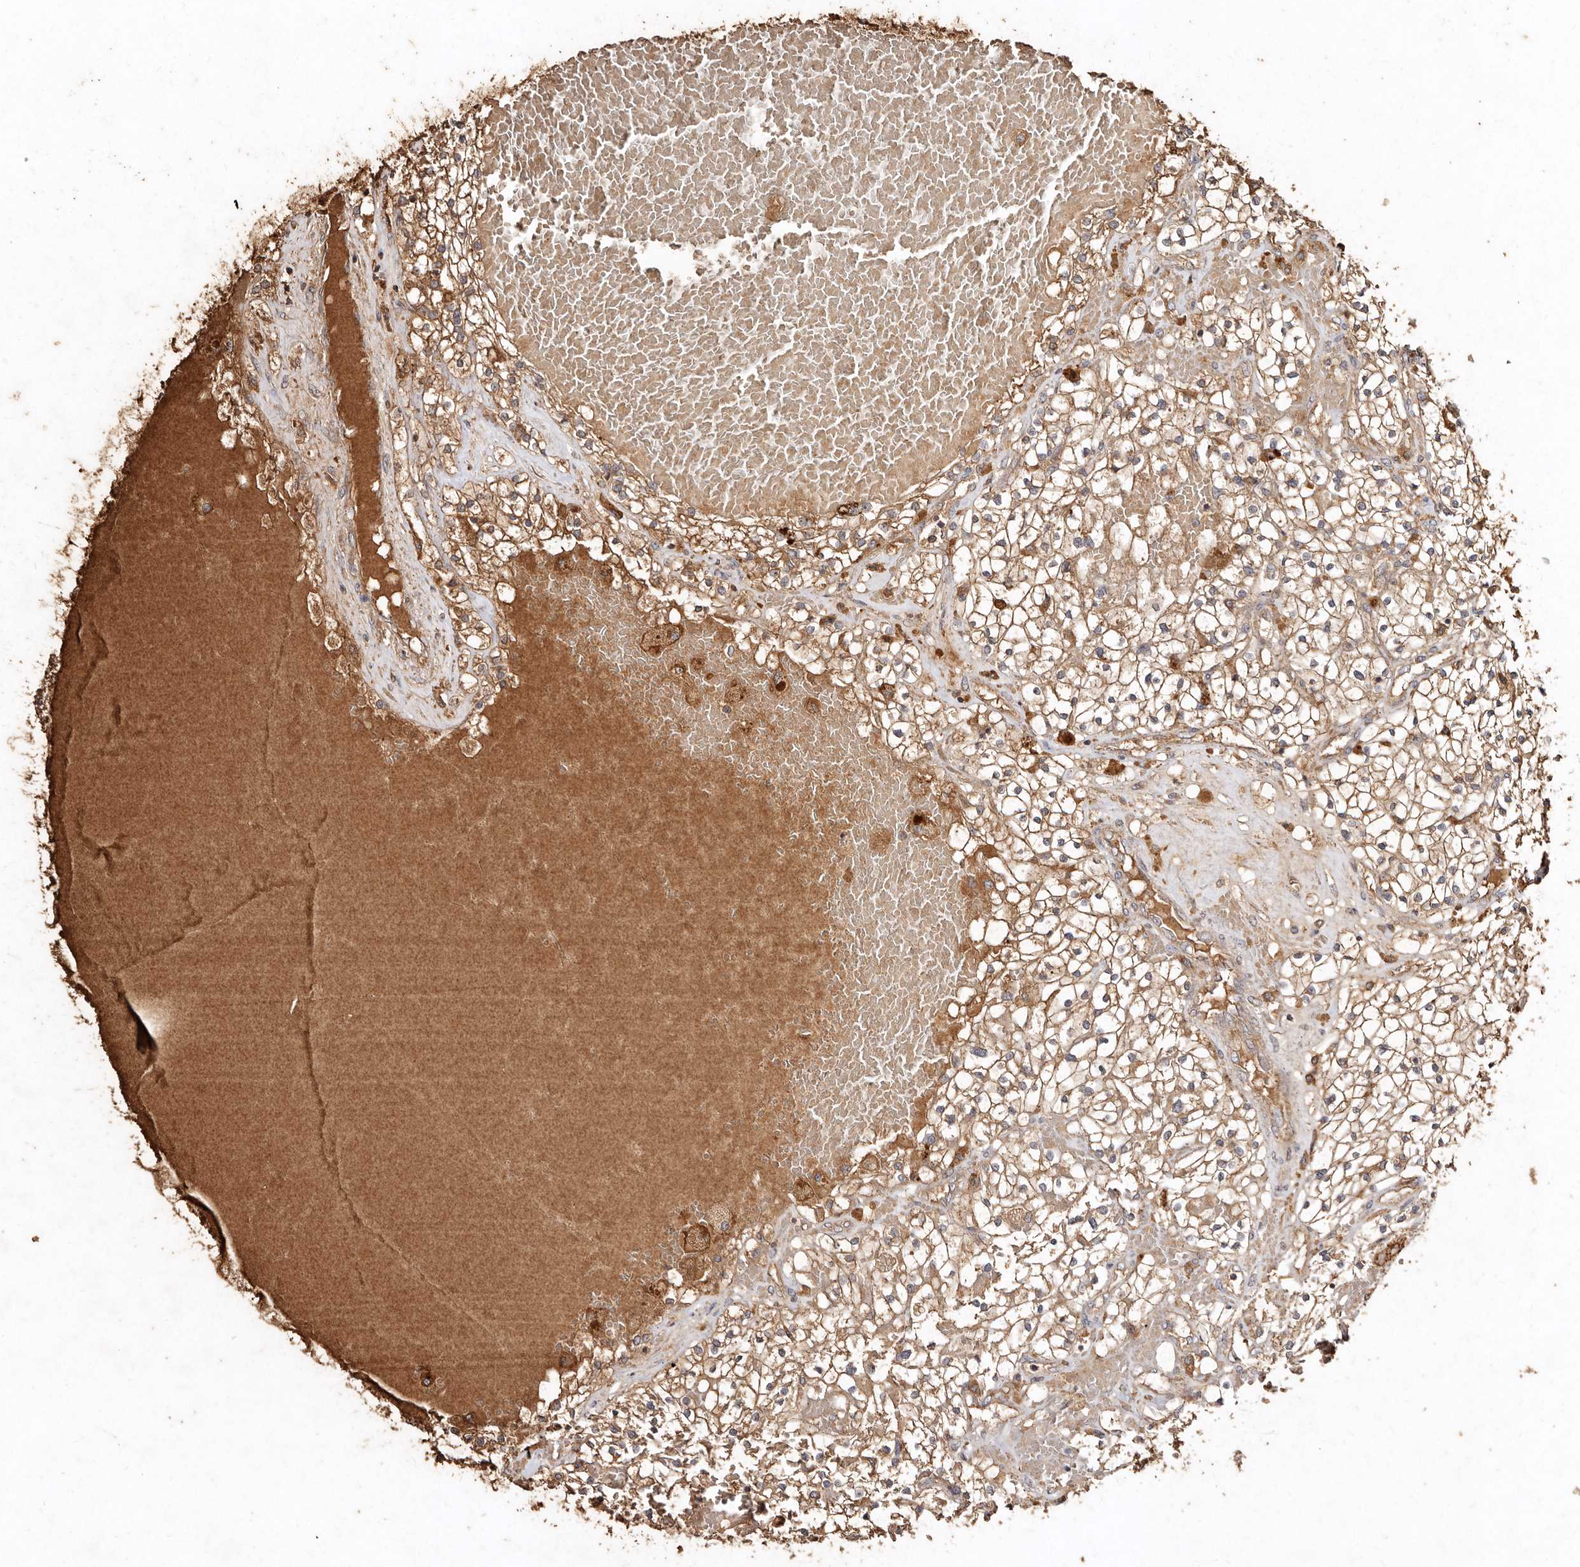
{"staining": {"intensity": "moderate", "quantity": ">75%", "location": "cytoplasmic/membranous"}, "tissue": "renal cancer", "cell_type": "Tumor cells", "image_type": "cancer", "snomed": [{"axis": "morphology", "description": "Normal tissue, NOS"}, {"axis": "morphology", "description": "Adenocarcinoma, NOS"}, {"axis": "topography", "description": "Kidney"}], "caption": "Tumor cells display medium levels of moderate cytoplasmic/membranous expression in approximately >75% of cells in renal cancer (adenocarcinoma).", "gene": "FARS2", "patient": {"sex": "male", "age": 68}}